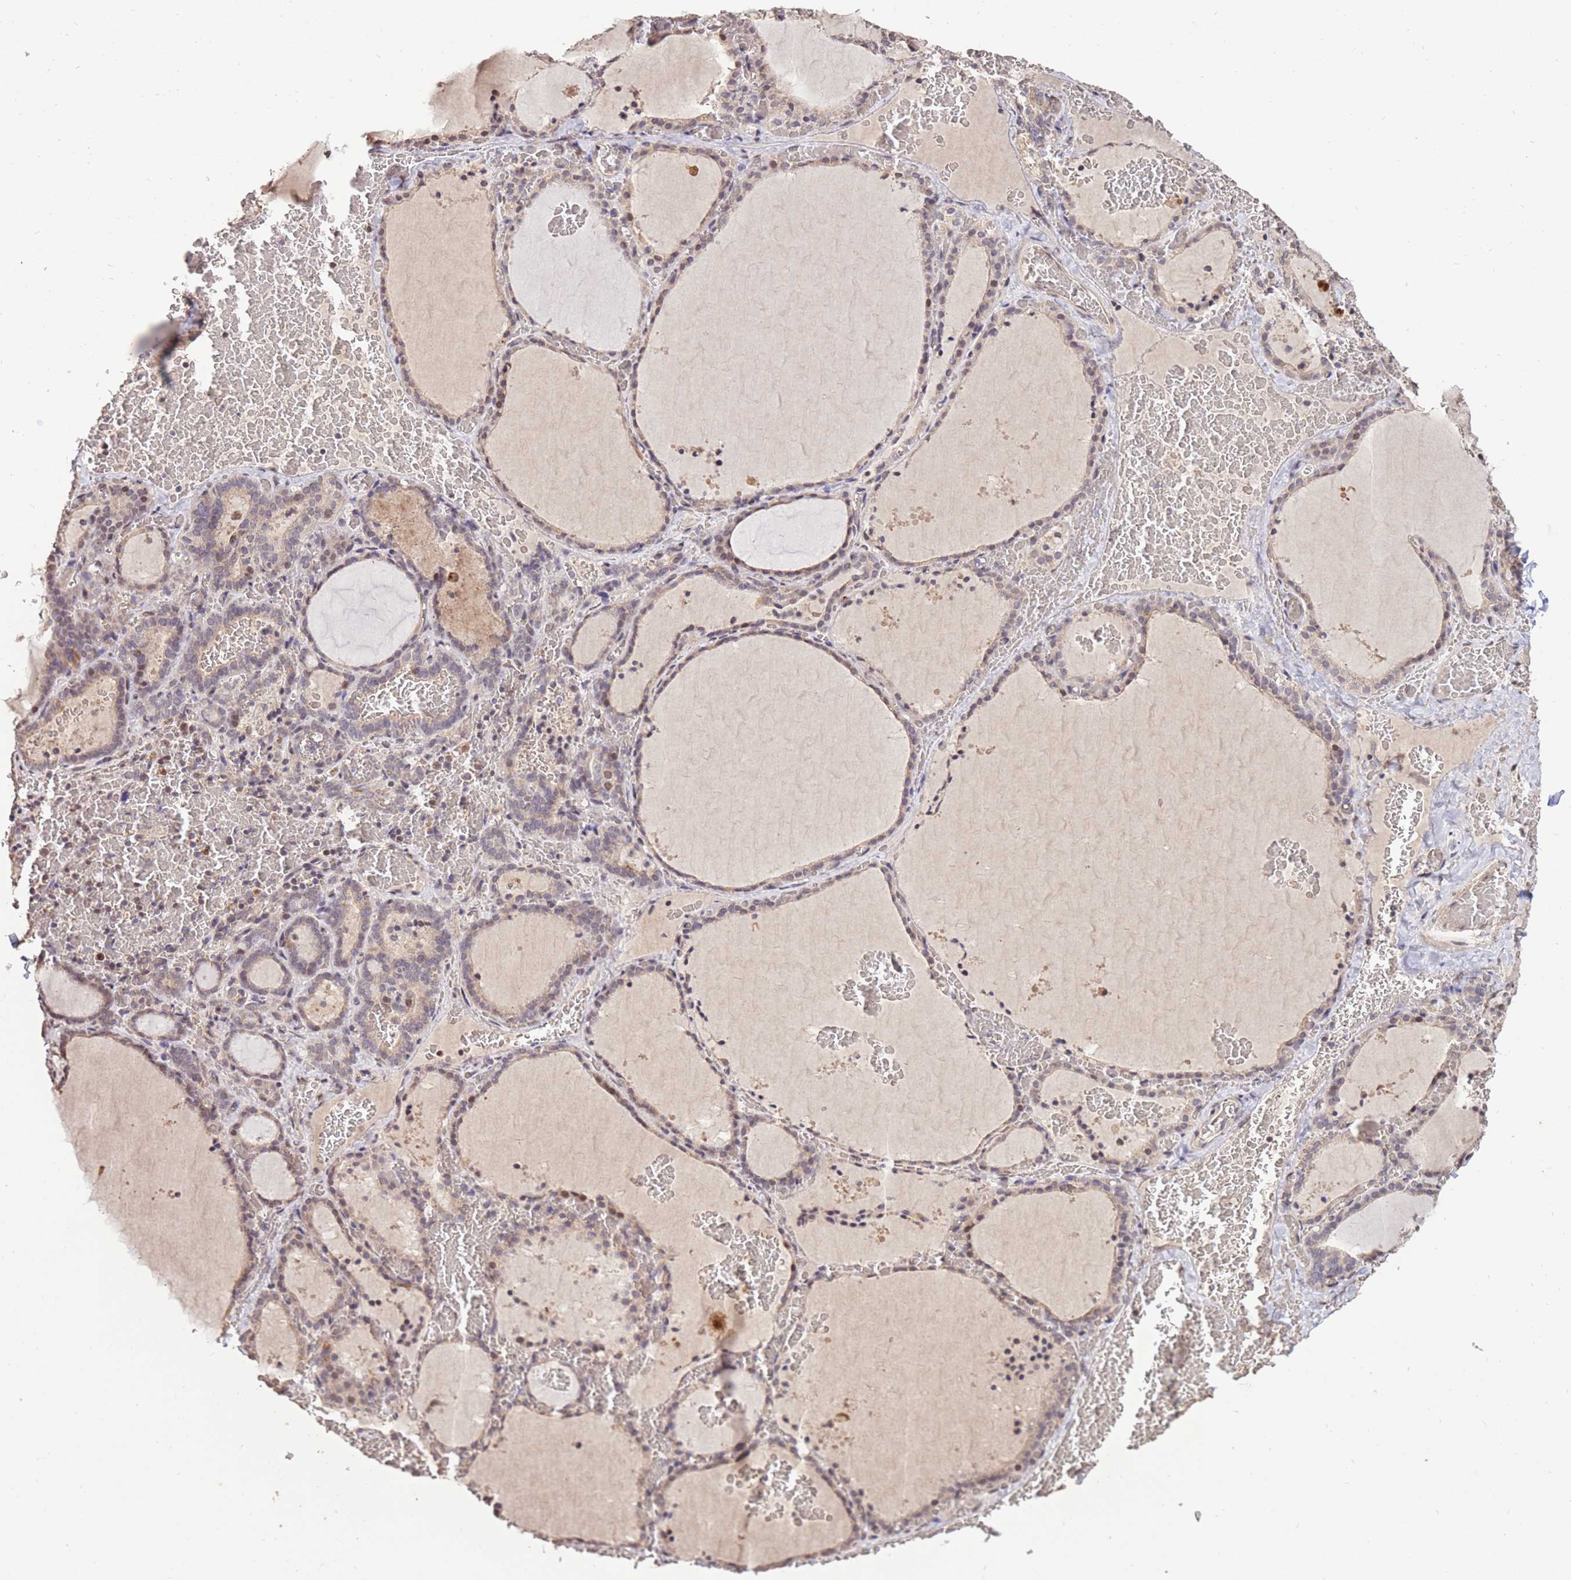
{"staining": {"intensity": "weak", "quantity": "25%-75%", "location": "cytoplasmic/membranous,nuclear"}, "tissue": "thyroid gland", "cell_type": "Glandular cells", "image_type": "normal", "snomed": [{"axis": "morphology", "description": "Normal tissue, NOS"}, {"axis": "topography", "description": "Thyroid gland"}], "caption": "A brown stain labels weak cytoplasmic/membranous,nuclear positivity of a protein in glandular cells of benign thyroid gland. (IHC, brightfield microscopy, high magnification).", "gene": "RGS14", "patient": {"sex": "female", "age": 39}}